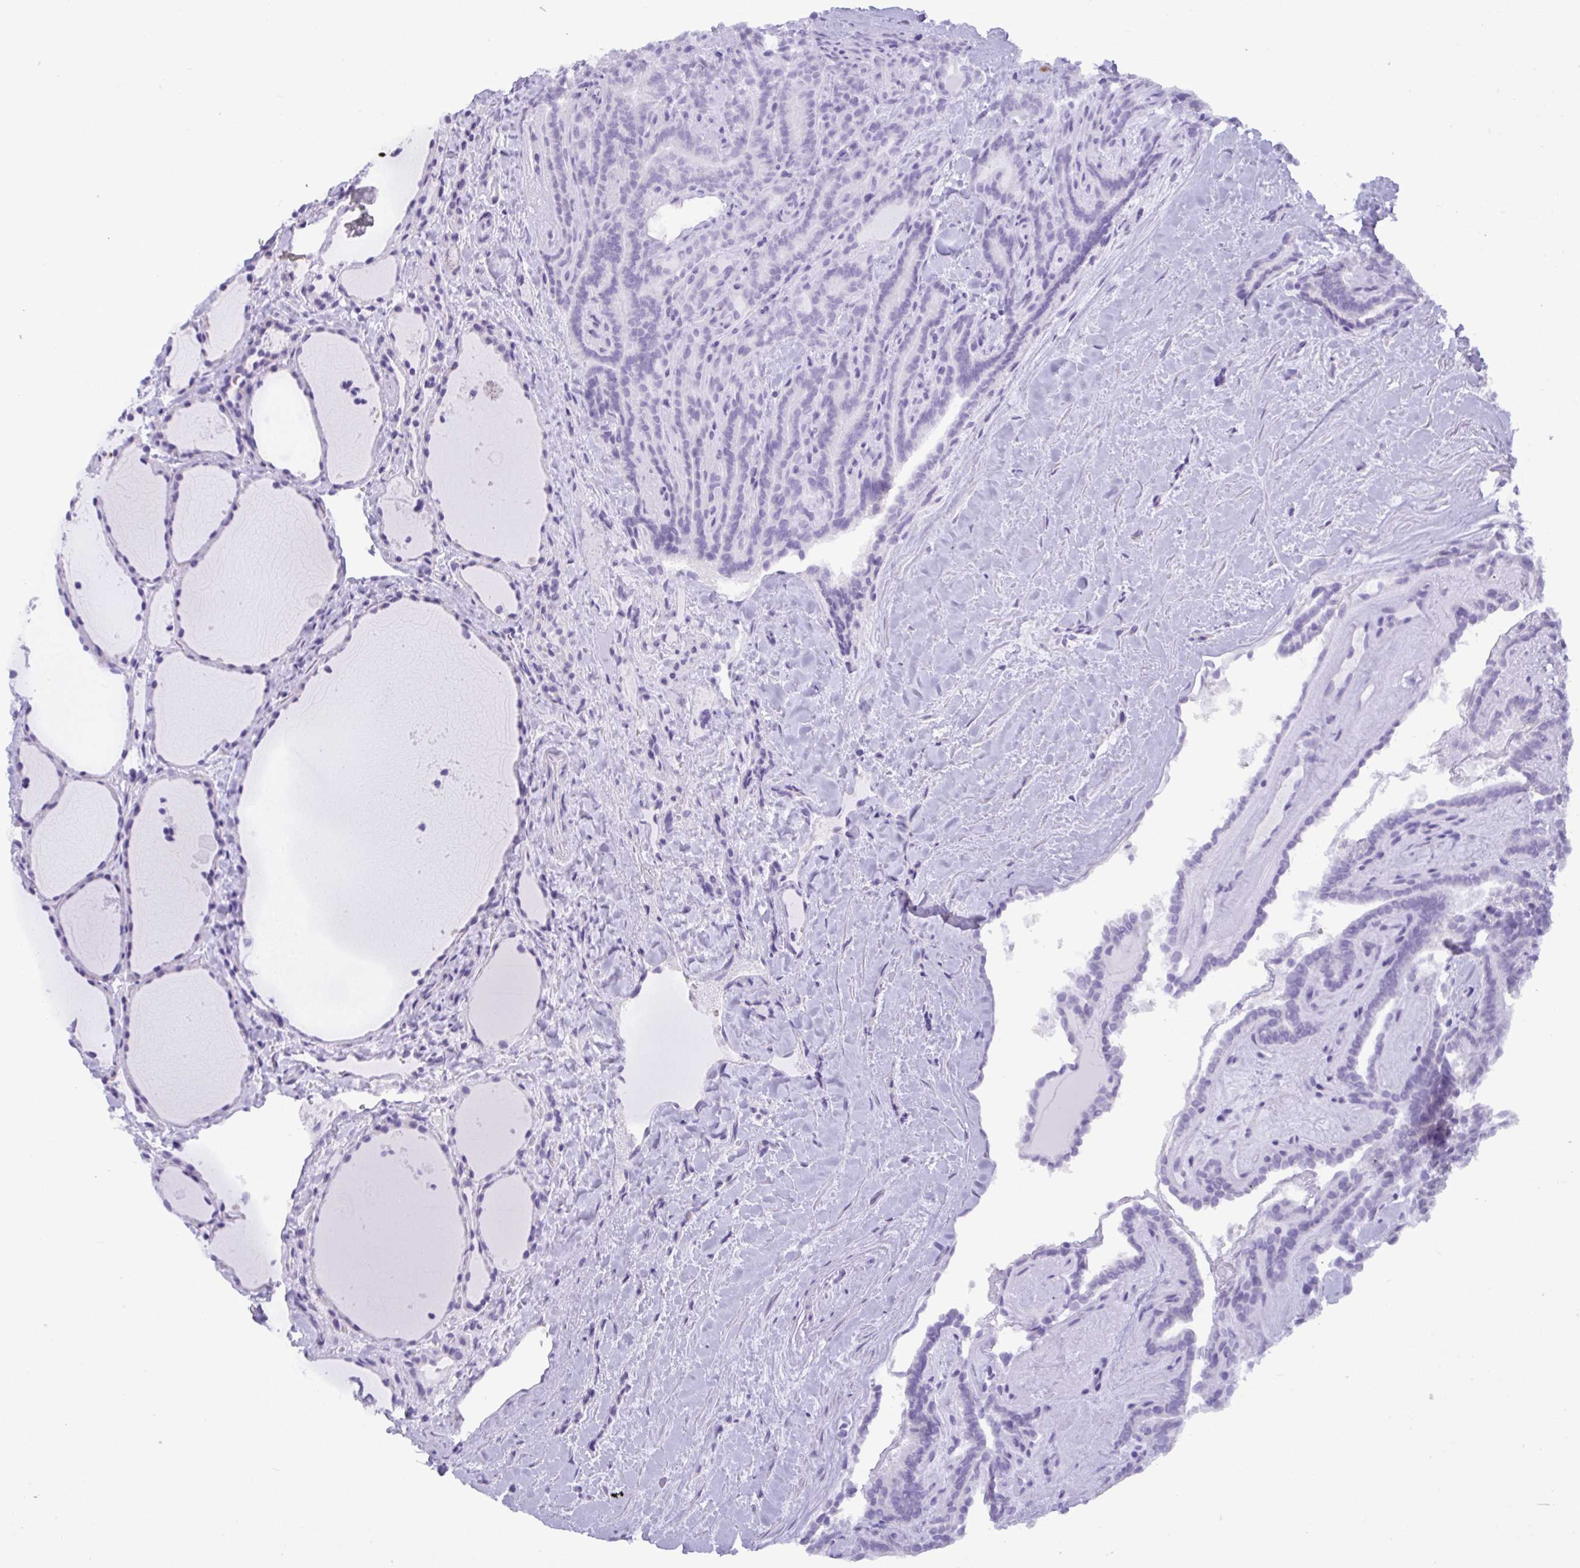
{"staining": {"intensity": "negative", "quantity": "none", "location": "none"}, "tissue": "thyroid cancer", "cell_type": "Tumor cells", "image_type": "cancer", "snomed": [{"axis": "morphology", "description": "Papillary adenocarcinoma, NOS"}, {"axis": "topography", "description": "Thyroid gland"}], "caption": "Immunohistochemistry photomicrograph of neoplastic tissue: human thyroid cancer stained with DAB displays no significant protein expression in tumor cells. The staining was performed using DAB (3,3'-diaminobenzidine) to visualize the protein expression in brown, while the nuclei were stained in blue with hematoxylin (Magnification: 20x).", "gene": "C4orf33", "patient": {"sex": "female", "age": 21}}